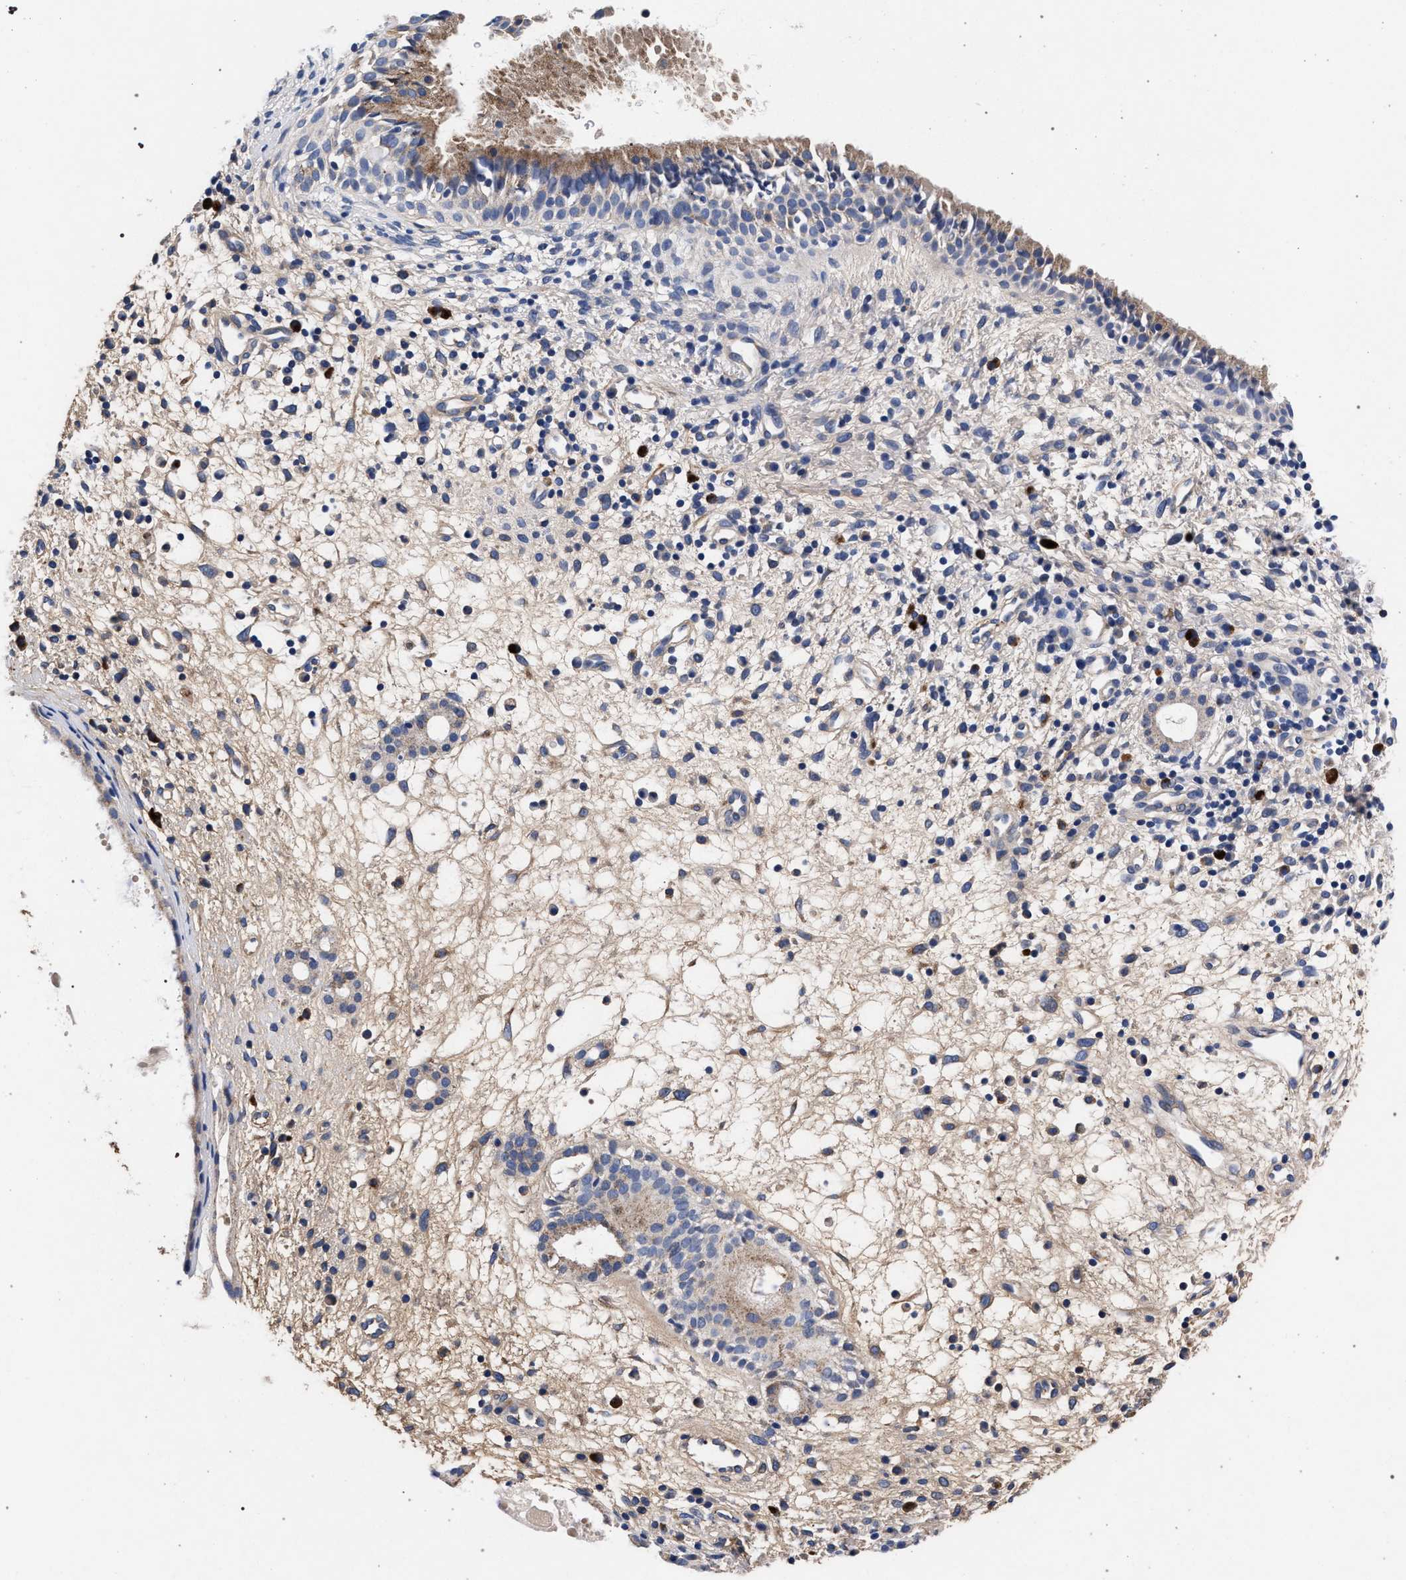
{"staining": {"intensity": "moderate", "quantity": "25%-75%", "location": "cytoplasmic/membranous"}, "tissue": "nasopharynx", "cell_type": "Respiratory epithelial cells", "image_type": "normal", "snomed": [{"axis": "morphology", "description": "Normal tissue, NOS"}, {"axis": "topography", "description": "Nasopharynx"}], "caption": "About 25%-75% of respiratory epithelial cells in normal nasopharynx exhibit moderate cytoplasmic/membranous protein staining as visualized by brown immunohistochemical staining.", "gene": "ACOX1", "patient": {"sex": "male", "age": 22}}